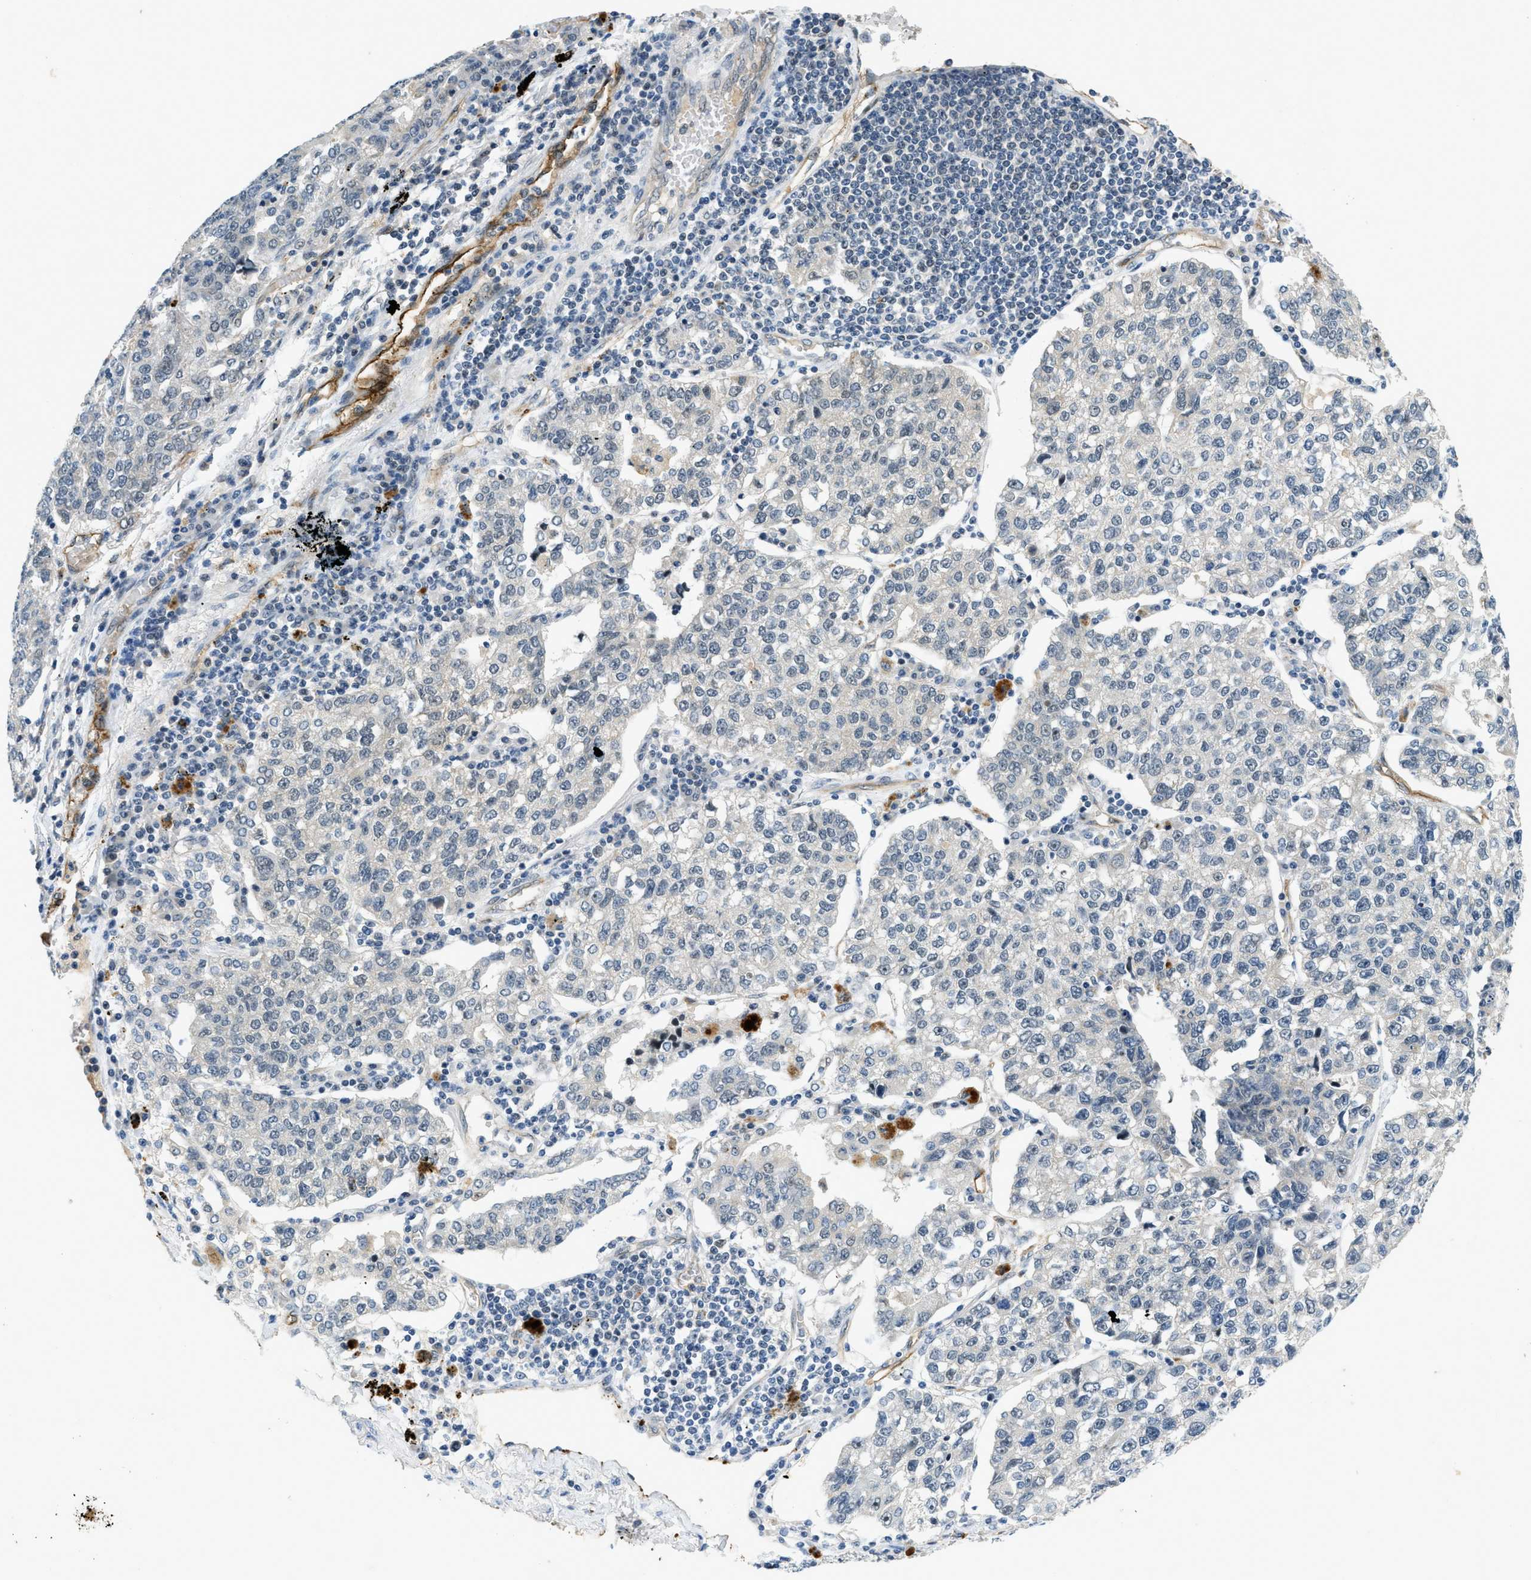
{"staining": {"intensity": "negative", "quantity": "none", "location": "none"}, "tissue": "lung cancer", "cell_type": "Tumor cells", "image_type": "cancer", "snomed": [{"axis": "morphology", "description": "Adenocarcinoma, NOS"}, {"axis": "topography", "description": "Lung"}], "caption": "Adenocarcinoma (lung) was stained to show a protein in brown. There is no significant expression in tumor cells. (Immunohistochemistry, brightfield microscopy, high magnification).", "gene": "SLCO2A1", "patient": {"sex": "male", "age": 49}}